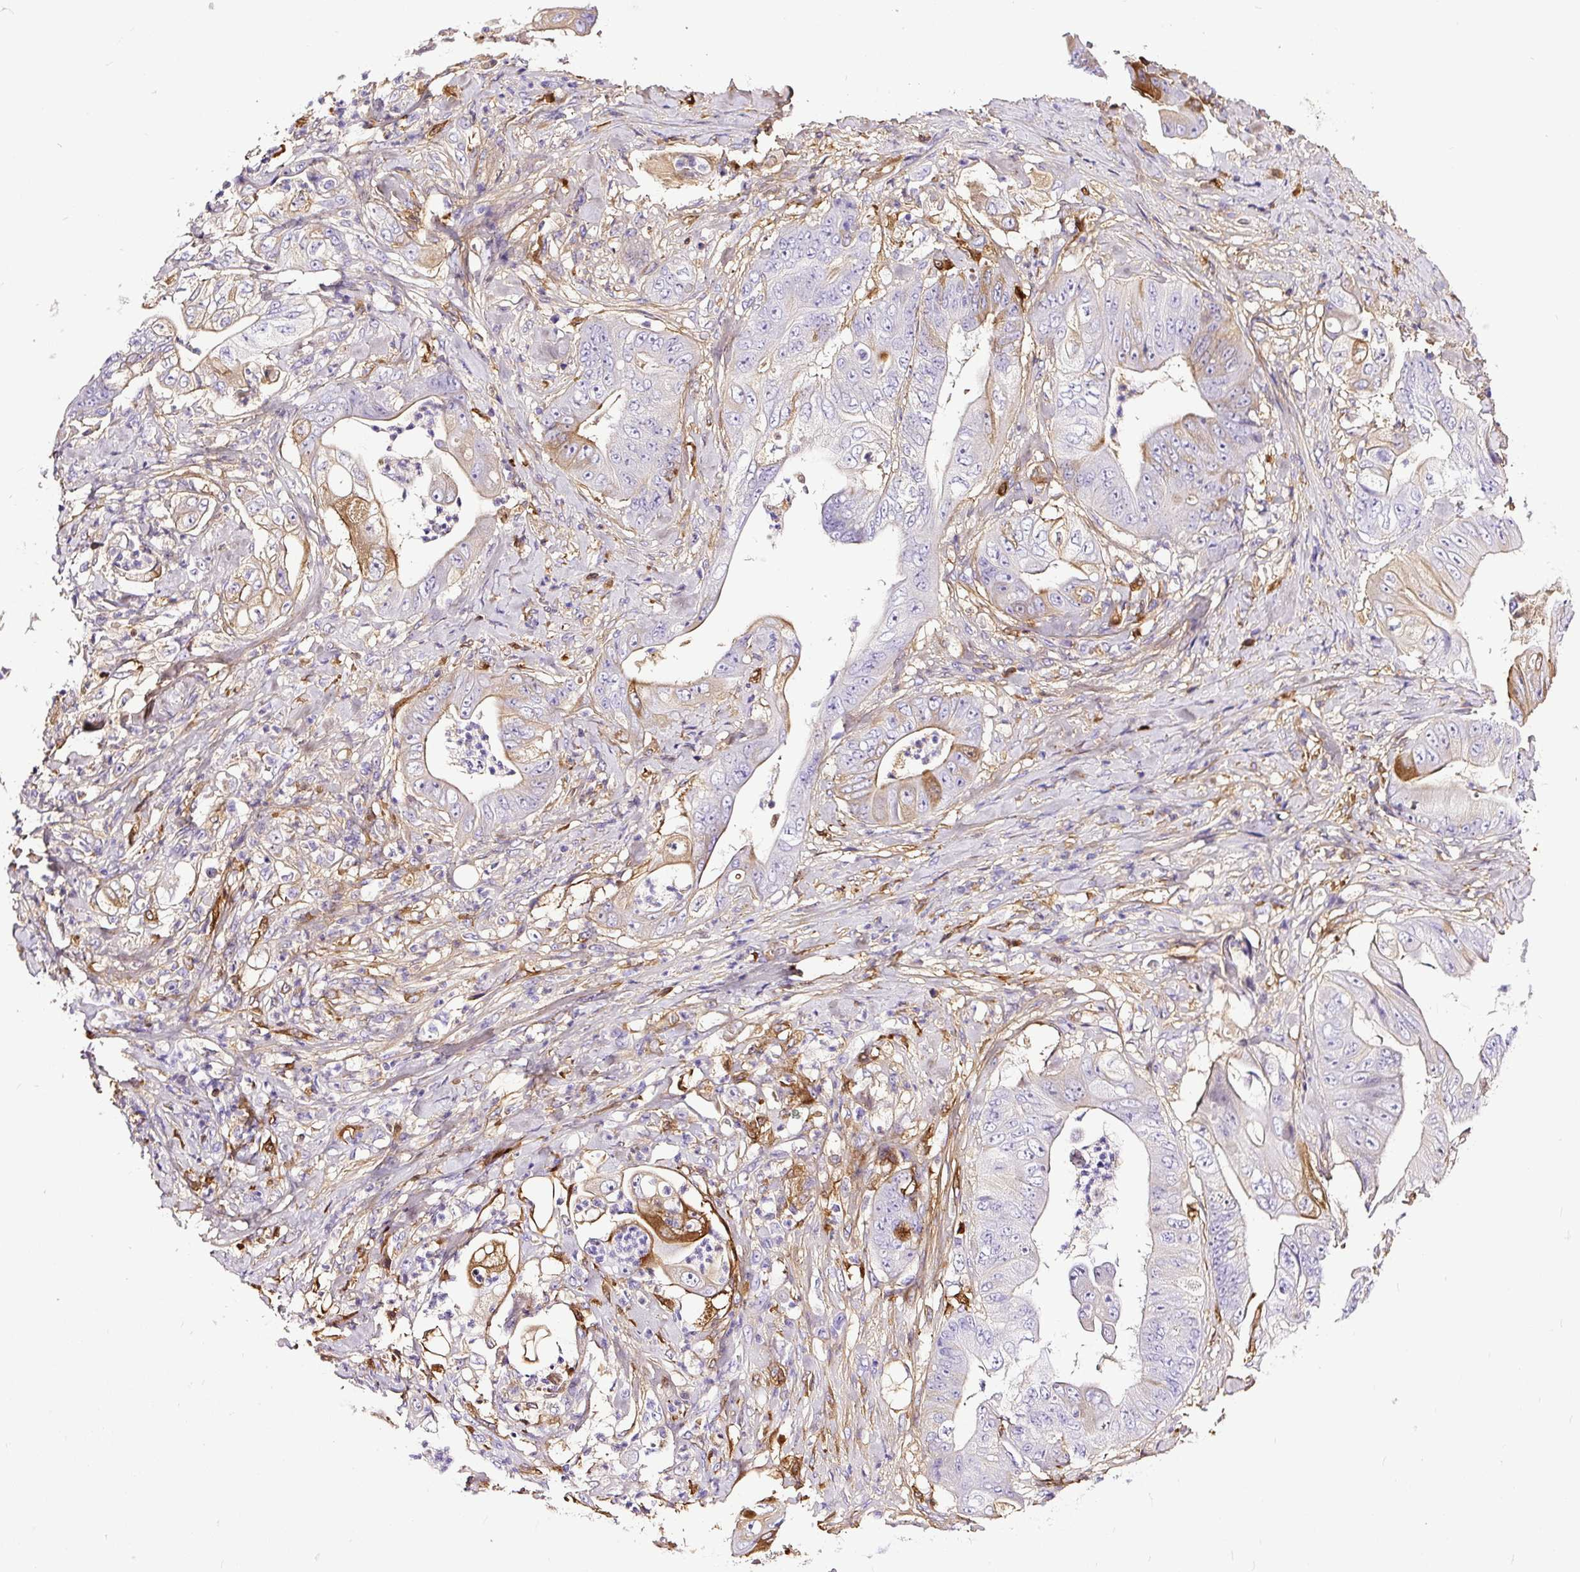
{"staining": {"intensity": "moderate", "quantity": "<25%", "location": "cytoplasmic/membranous"}, "tissue": "stomach cancer", "cell_type": "Tumor cells", "image_type": "cancer", "snomed": [{"axis": "morphology", "description": "Adenocarcinoma, NOS"}, {"axis": "topography", "description": "Stomach"}], "caption": "Adenocarcinoma (stomach) stained with IHC reveals moderate cytoplasmic/membranous positivity in approximately <25% of tumor cells. The protein of interest is stained brown, and the nuclei are stained in blue (DAB IHC with brightfield microscopy, high magnification).", "gene": "CLEC3B", "patient": {"sex": "female", "age": 73}}